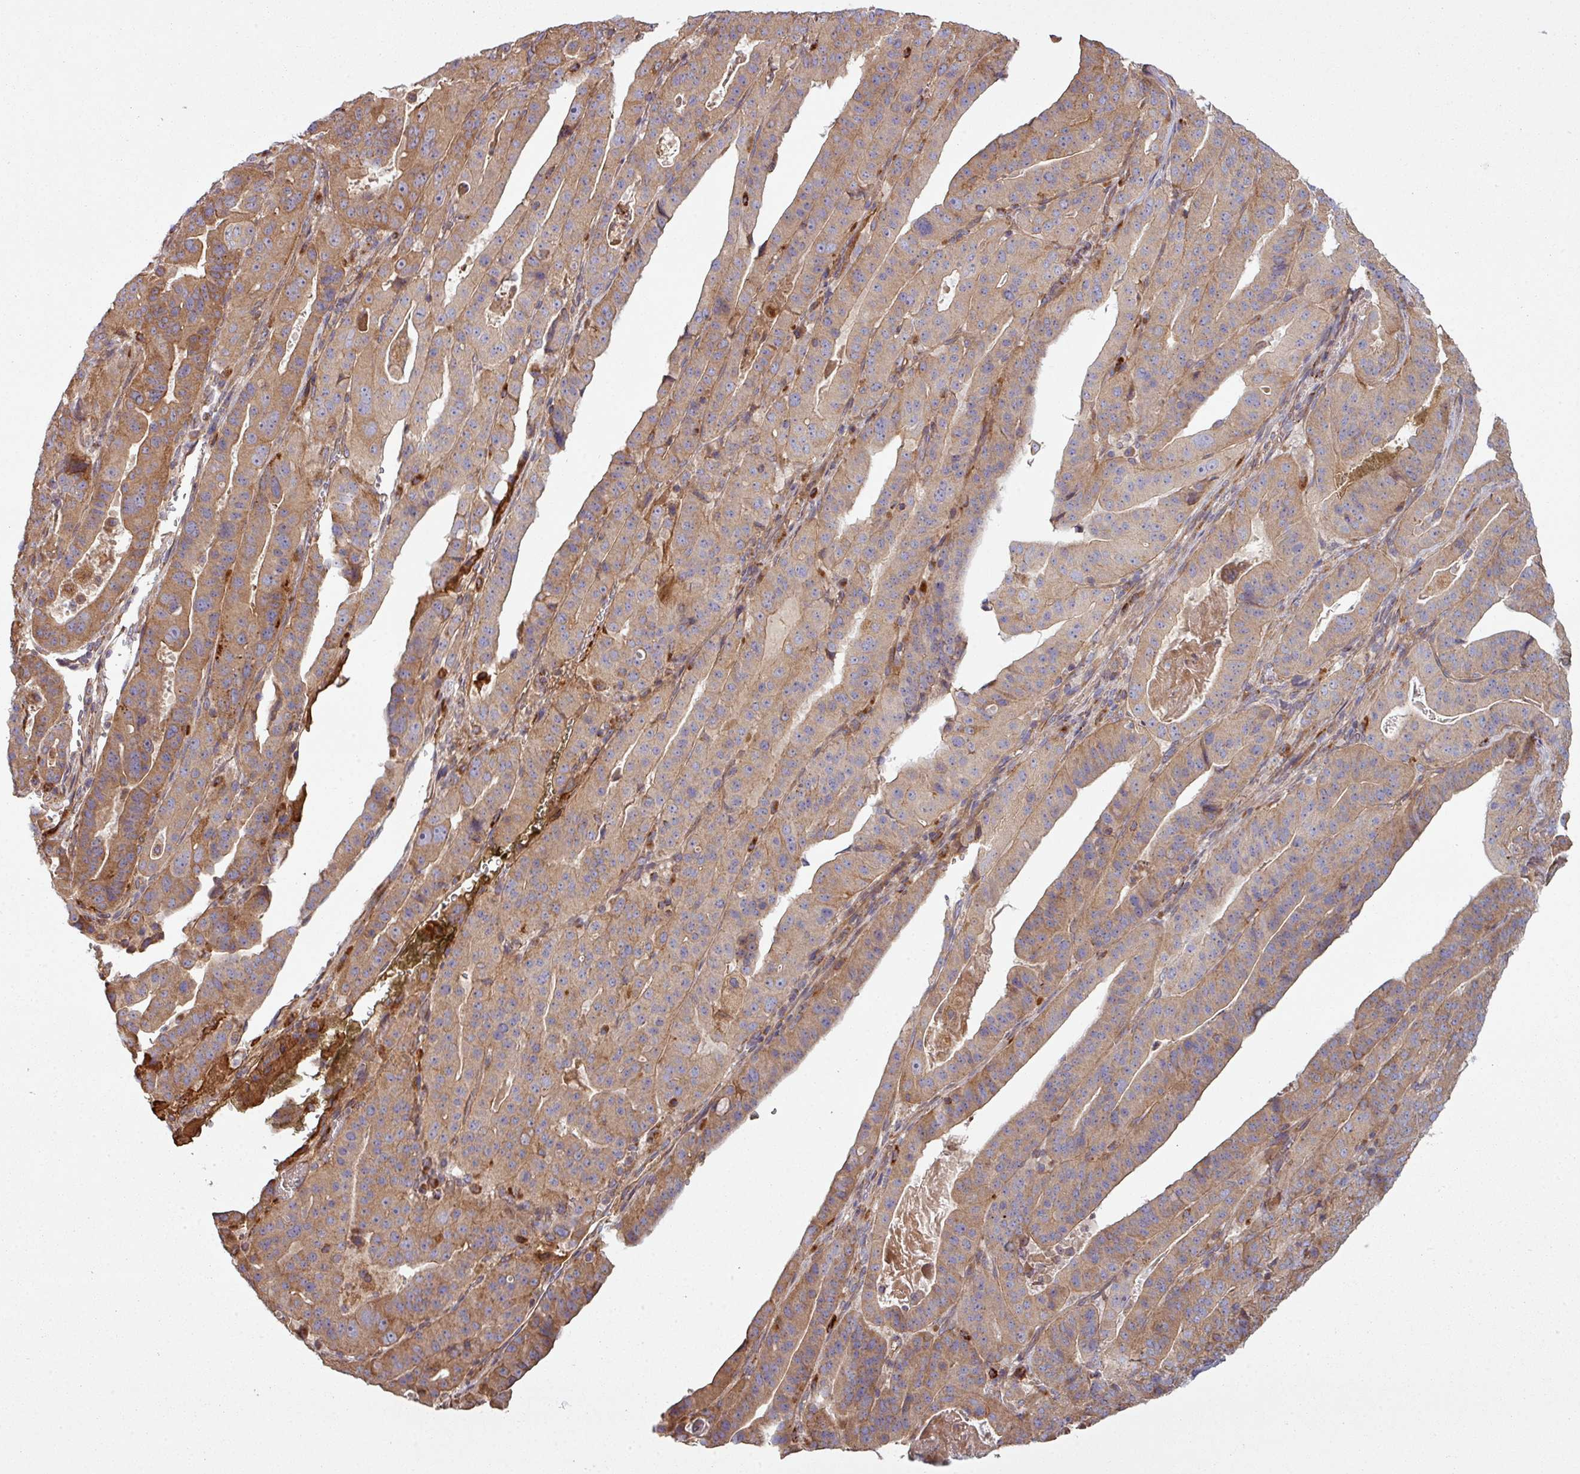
{"staining": {"intensity": "moderate", "quantity": ">75%", "location": "cytoplasmic/membranous"}, "tissue": "stomach cancer", "cell_type": "Tumor cells", "image_type": "cancer", "snomed": [{"axis": "morphology", "description": "Adenocarcinoma, NOS"}, {"axis": "topography", "description": "Stomach"}], "caption": "There is medium levels of moderate cytoplasmic/membranous positivity in tumor cells of stomach cancer (adenocarcinoma), as demonstrated by immunohistochemical staining (brown color).", "gene": "SNRNP25", "patient": {"sex": "male", "age": 48}}